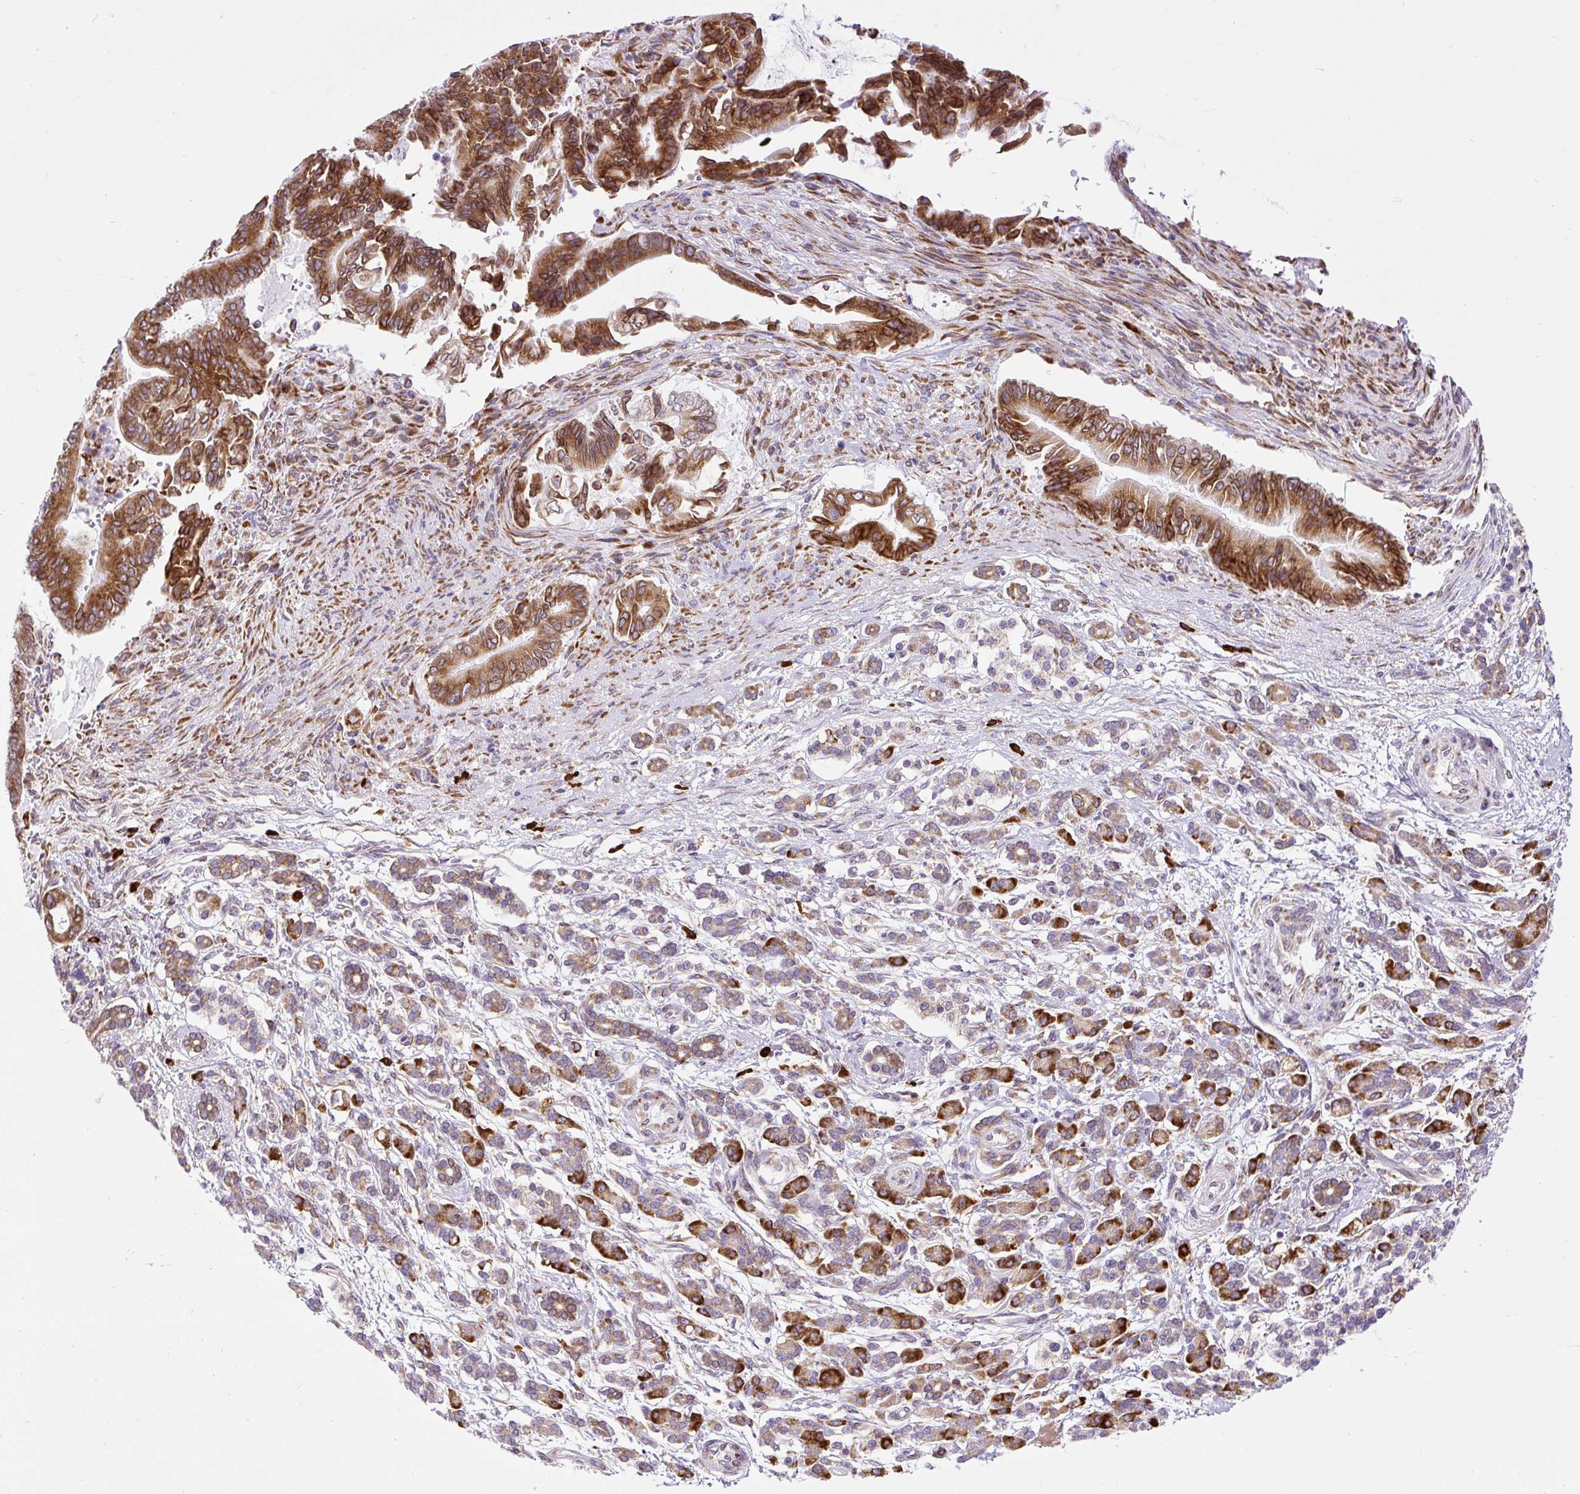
{"staining": {"intensity": "strong", "quantity": ">75%", "location": "cytoplasmic/membranous"}, "tissue": "pancreatic cancer", "cell_type": "Tumor cells", "image_type": "cancer", "snomed": [{"axis": "morphology", "description": "Adenocarcinoma, NOS"}, {"axis": "topography", "description": "Pancreas"}], "caption": "DAB immunohistochemical staining of pancreatic adenocarcinoma exhibits strong cytoplasmic/membranous protein positivity in approximately >75% of tumor cells.", "gene": "DDOST", "patient": {"sex": "male", "age": 68}}